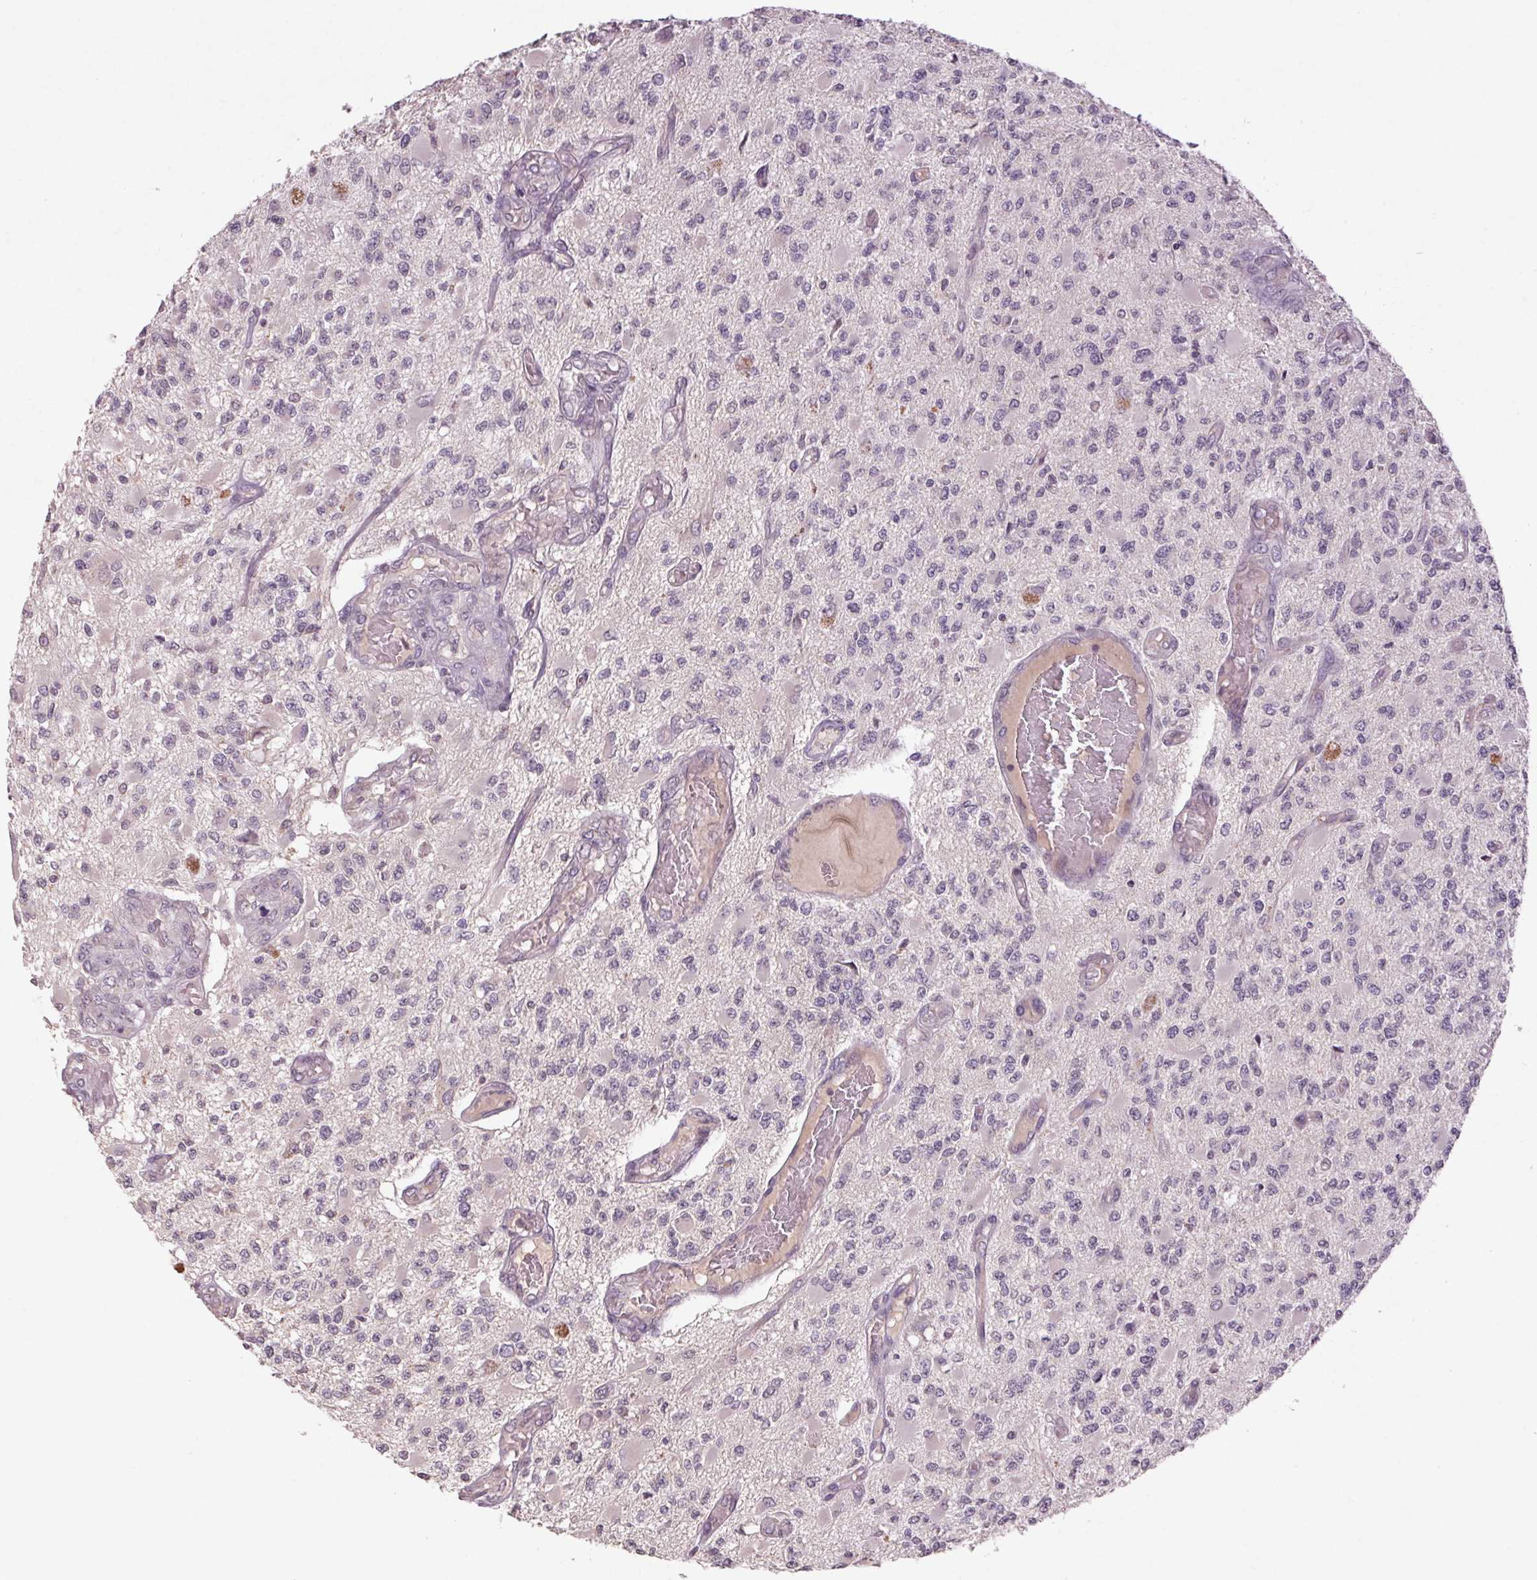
{"staining": {"intensity": "negative", "quantity": "none", "location": "none"}, "tissue": "glioma", "cell_type": "Tumor cells", "image_type": "cancer", "snomed": [{"axis": "morphology", "description": "Glioma, malignant, High grade"}, {"axis": "topography", "description": "Brain"}], "caption": "Immunohistochemistry (IHC) histopathology image of glioma stained for a protein (brown), which demonstrates no expression in tumor cells.", "gene": "KLRC3", "patient": {"sex": "female", "age": 63}}